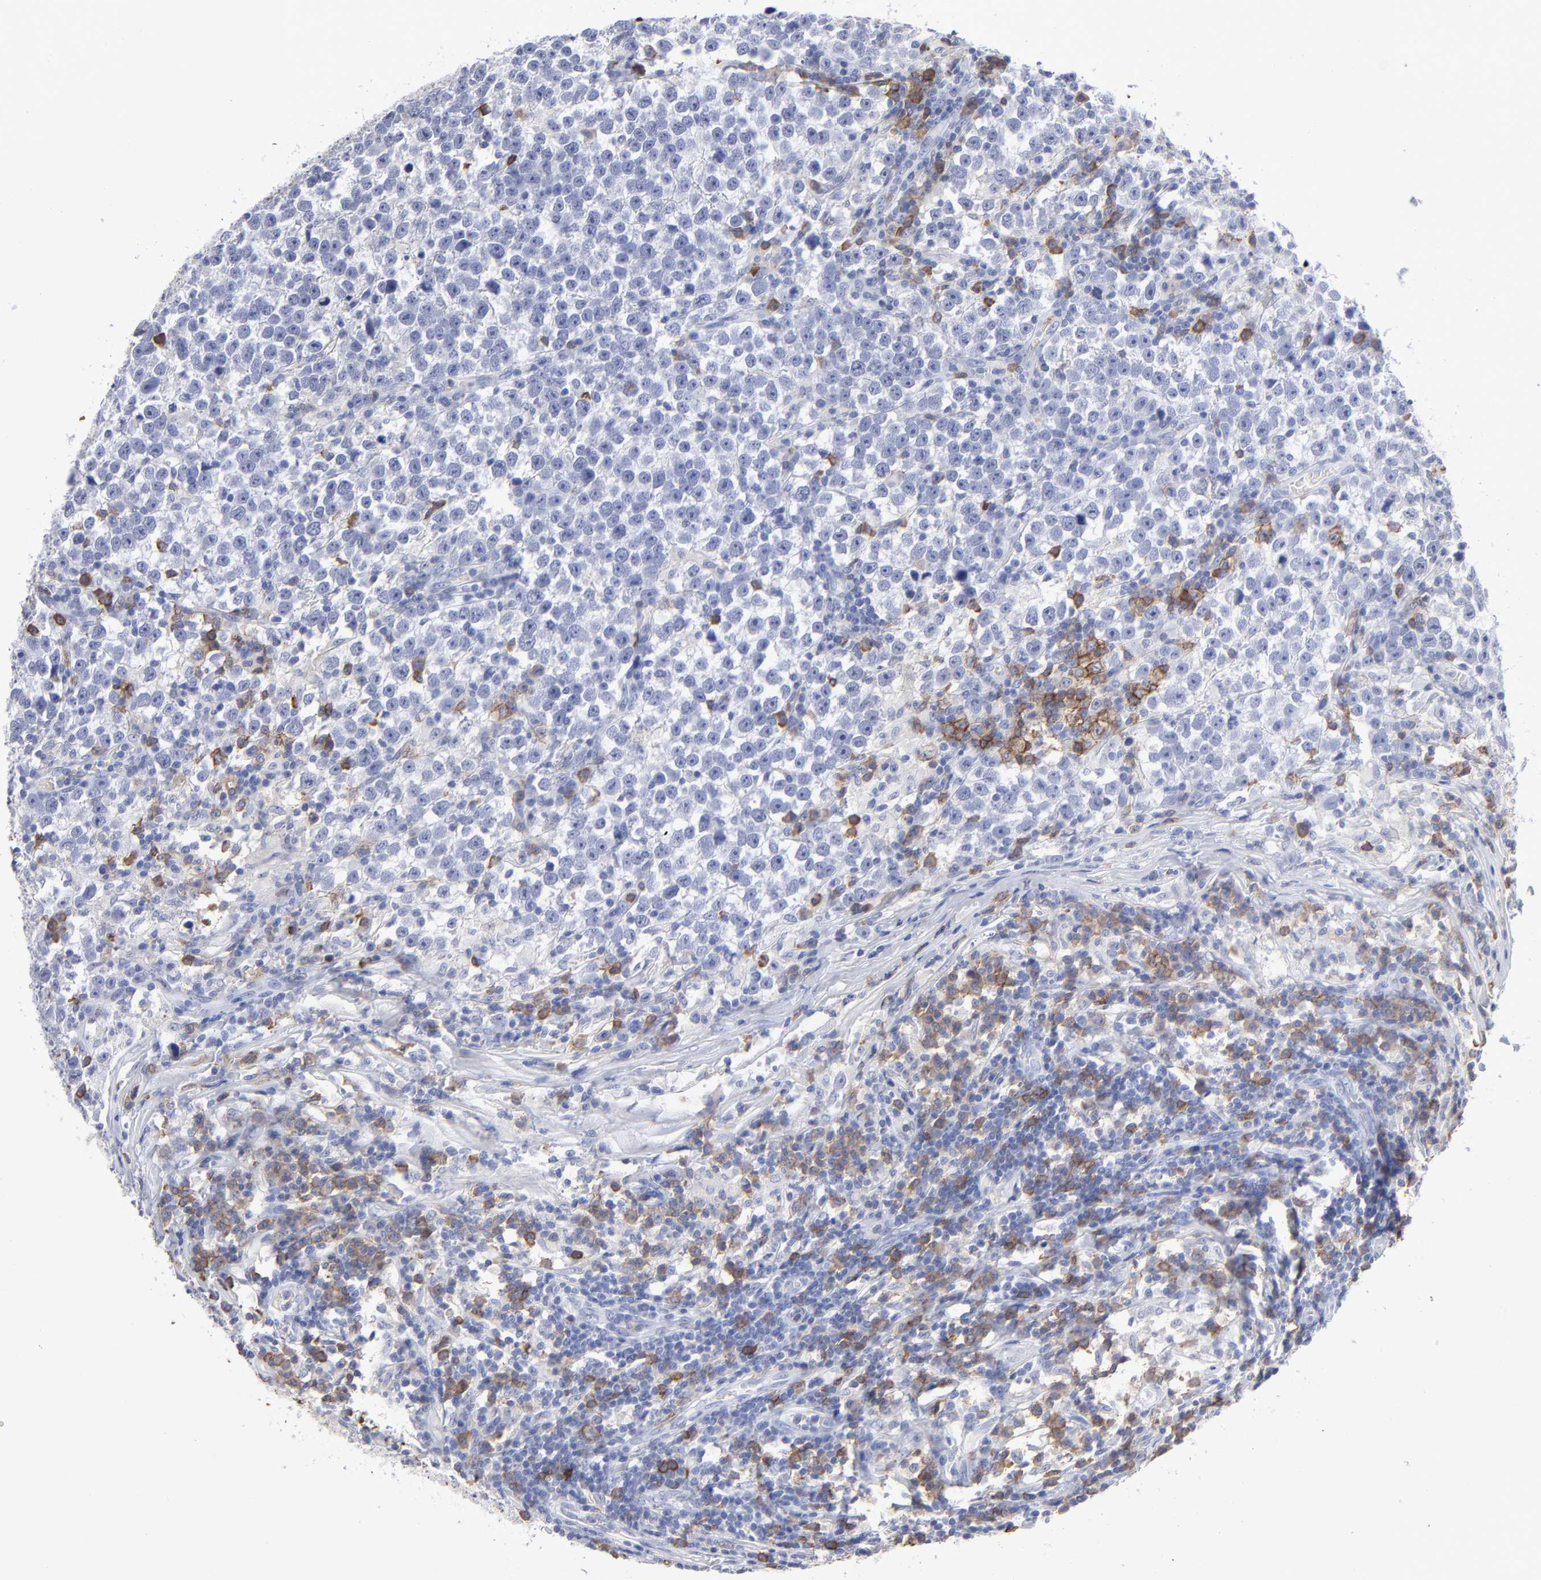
{"staining": {"intensity": "negative", "quantity": "none", "location": "none"}, "tissue": "testis cancer", "cell_type": "Tumor cells", "image_type": "cancer", "snomed": [{"axis": "morphology", "description": "Seminoma, NOS"}, {"axis": "topography", "description": "Testis"}], "caption": "High power microscopy image of an IHC image of seminoma (testis), revealing no significant staining in tumor cells.", "gene": "LAT2", "patient": {"sex": "male", "age": 43}}